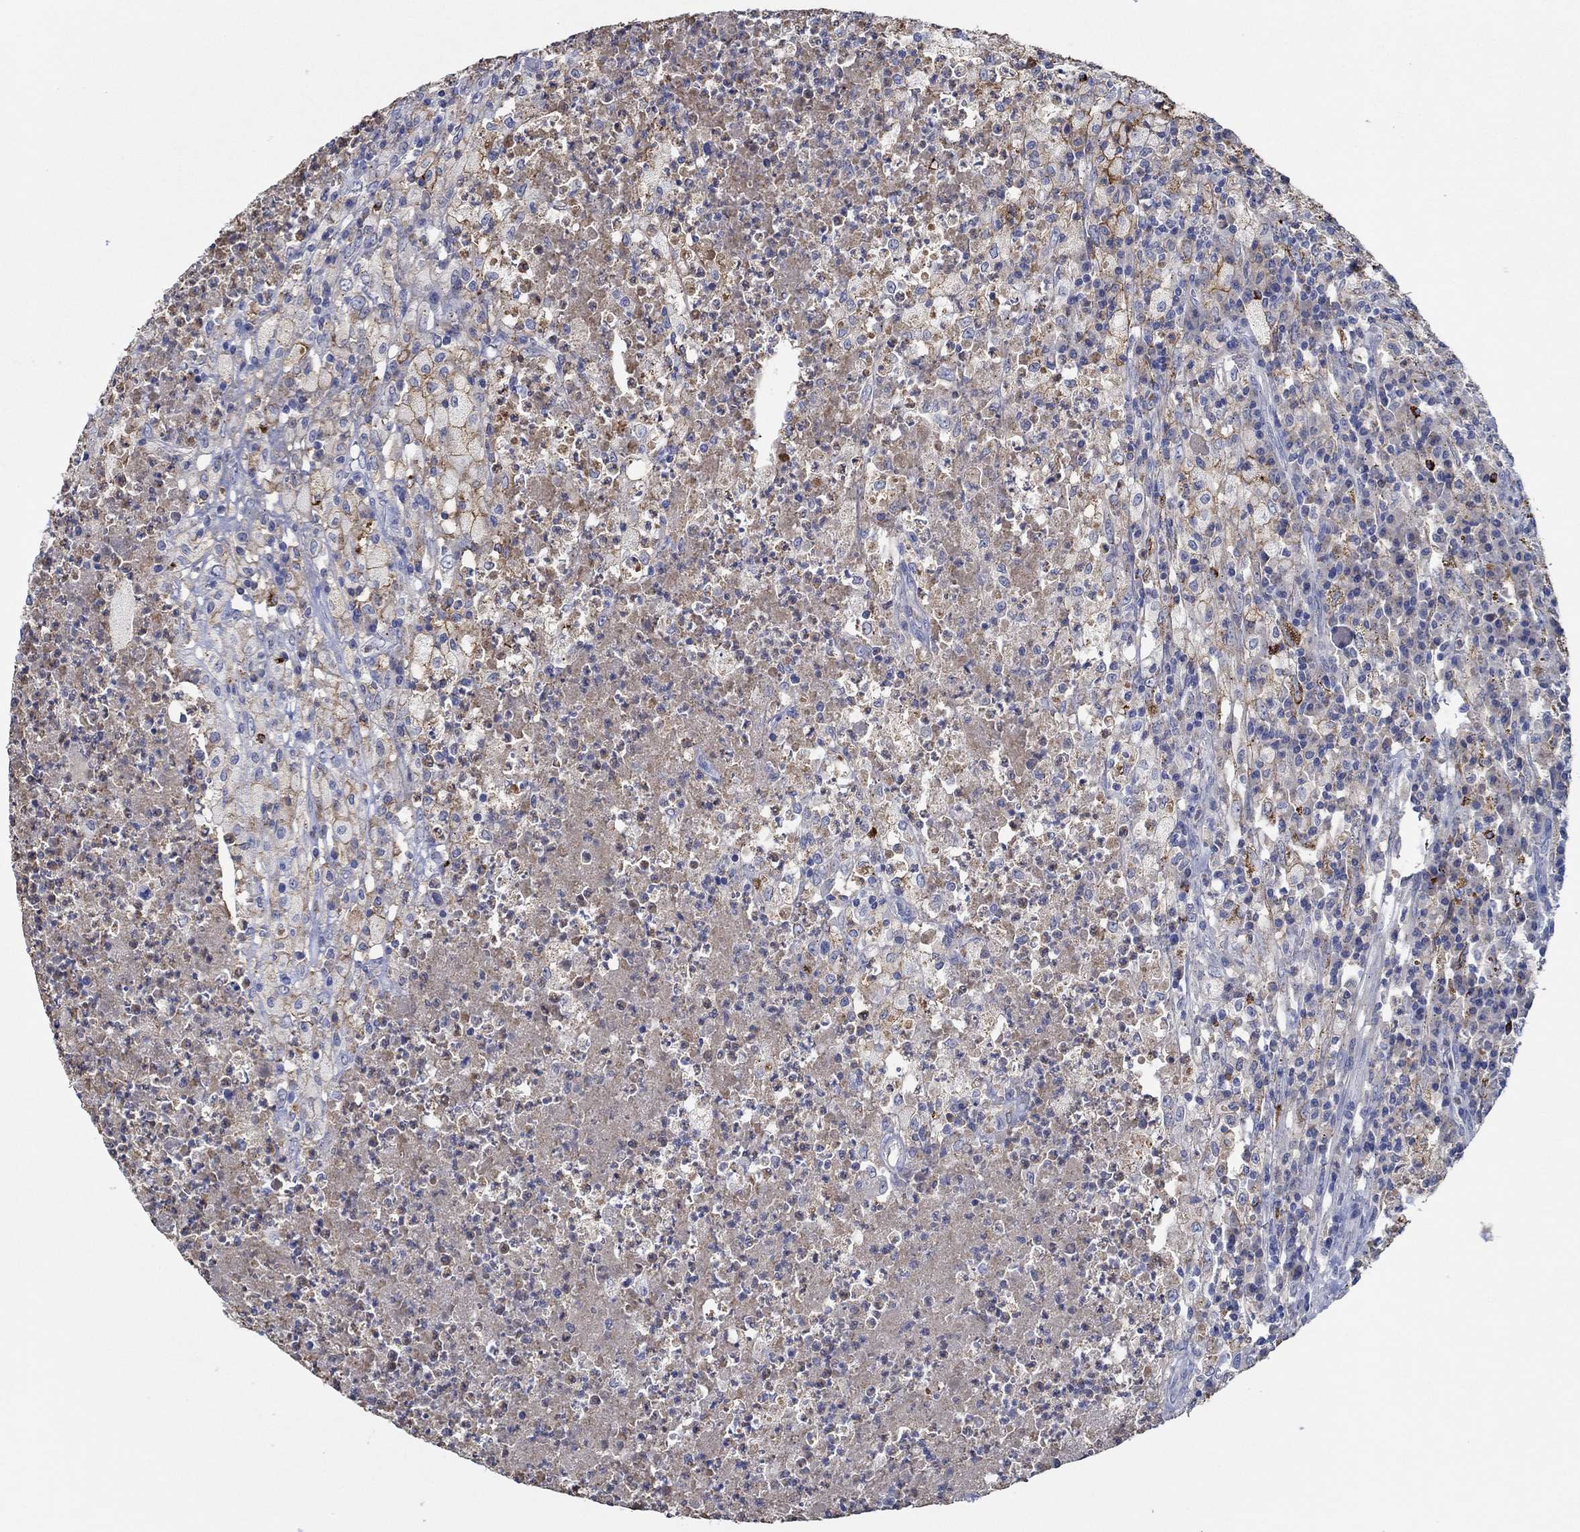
{"staining": {"intensity": "moderate", "quantity": "25%-75%", "location": "cytoplasmic/membranous"}, "tissue": "testis cancer", "cell_type": "Tumor cells", "image_type": "cancer", "snomed": [{"axis": "morphology", "description": "Necrosis, NOS"}, {"axis": "morphology", "description": "Carcinoma, Embryonal, NOS"}, {"axis": "topography", "description": "Testis"}], "caption": "Embryonal carcinoma (testis) stained with a protein marker displays moderate staining in tumor cells.", "gene": "CPM", "patient": {"sex": "male", "age": 19}}